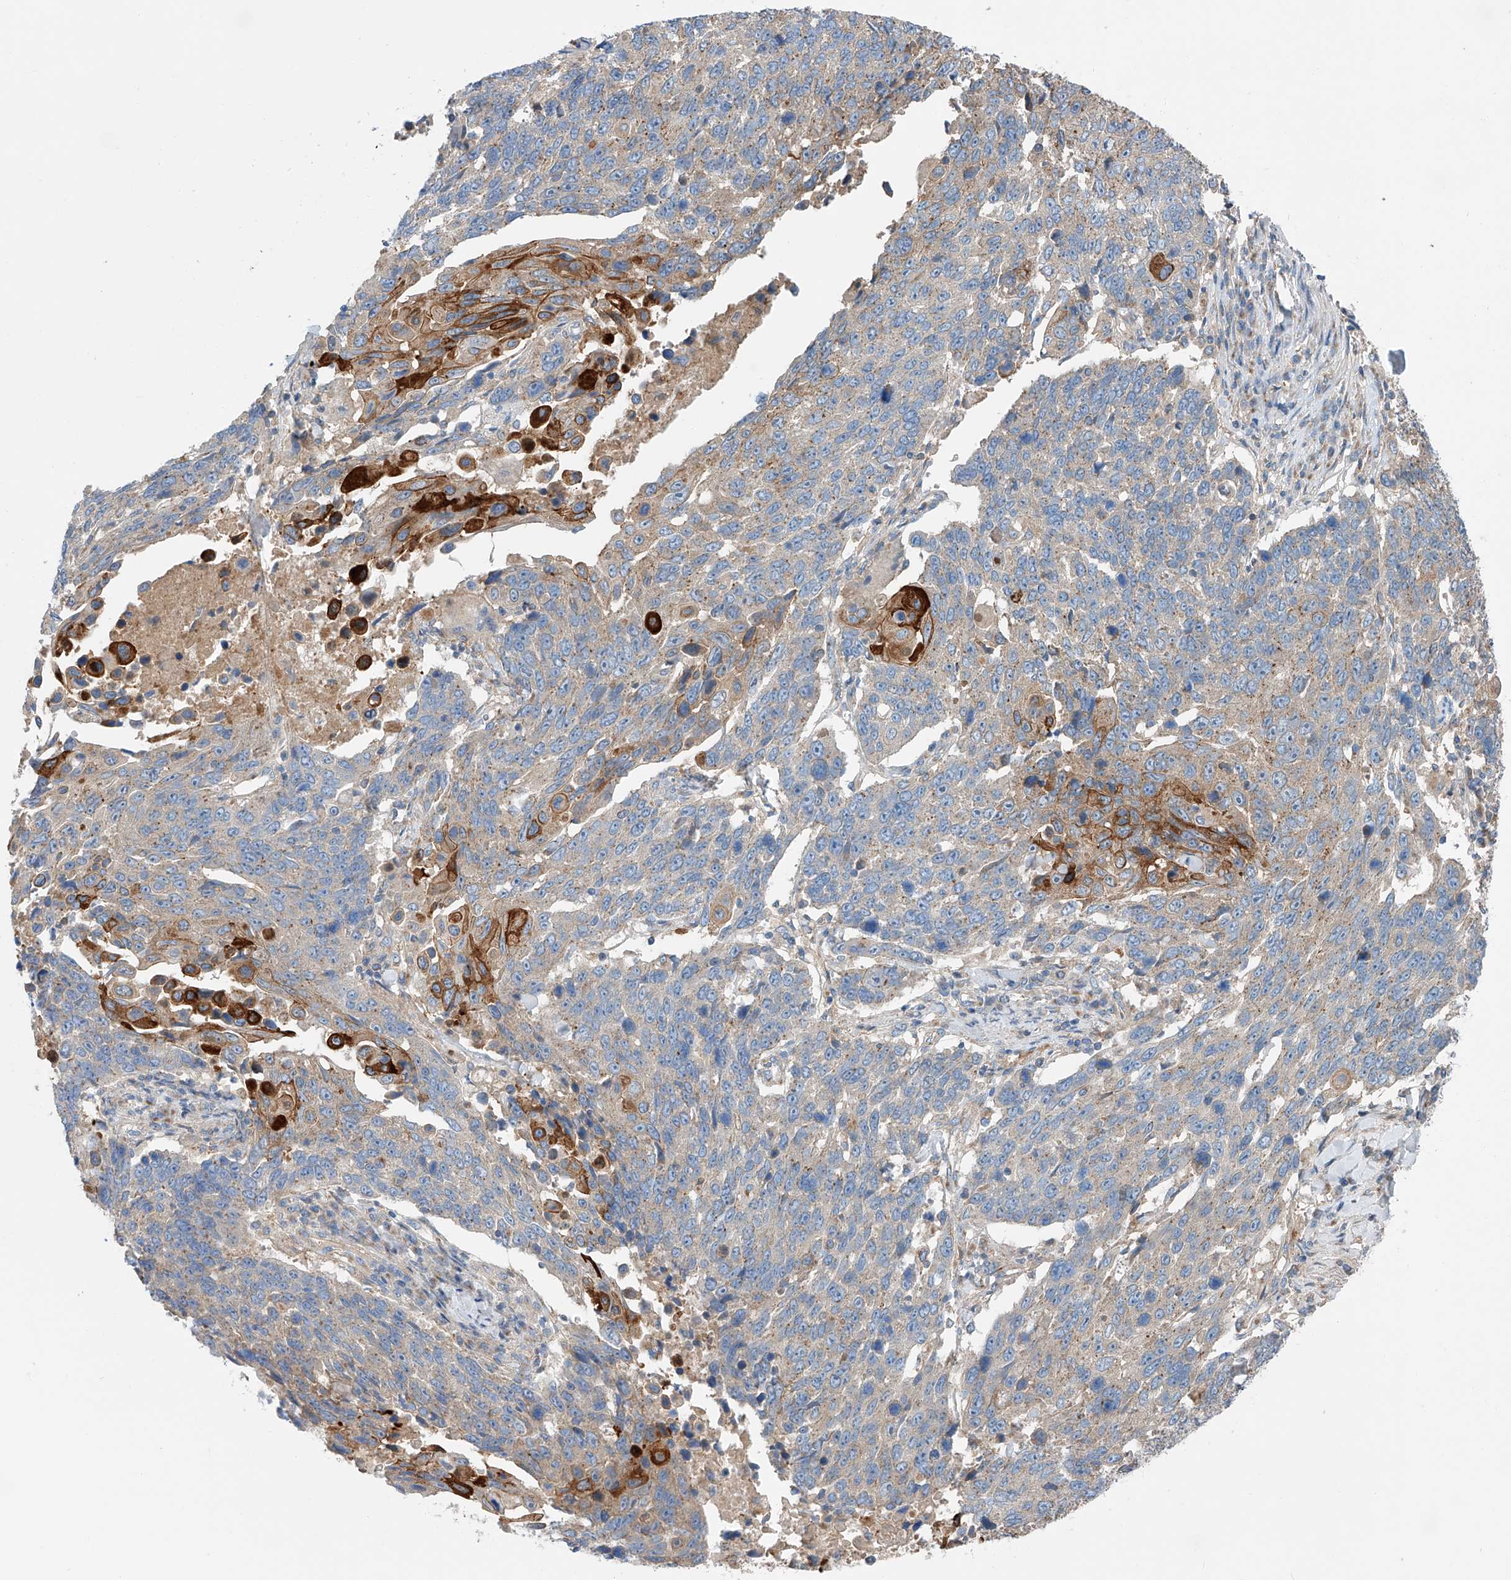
{"staining": {"intensity": "weak", "quantity": "<25%", "location": "cytoplasmic/membranous"}, "tissue": "lung cancer", "cell_type": "Tumor cells", "image_type": "cancer", "snomed": [{"axis": "morphology", "description": "Squamous cell carcinoma, NOS"}, {"axis": "topography", "description": "Lung"}], "caption": "DAB immunohistochemical staining of lung squamous cell carcinoma reveals no significant expression in tumor cells.", "gene": "SLC22A7", "patient": {"sex": "male", "age": 66}}